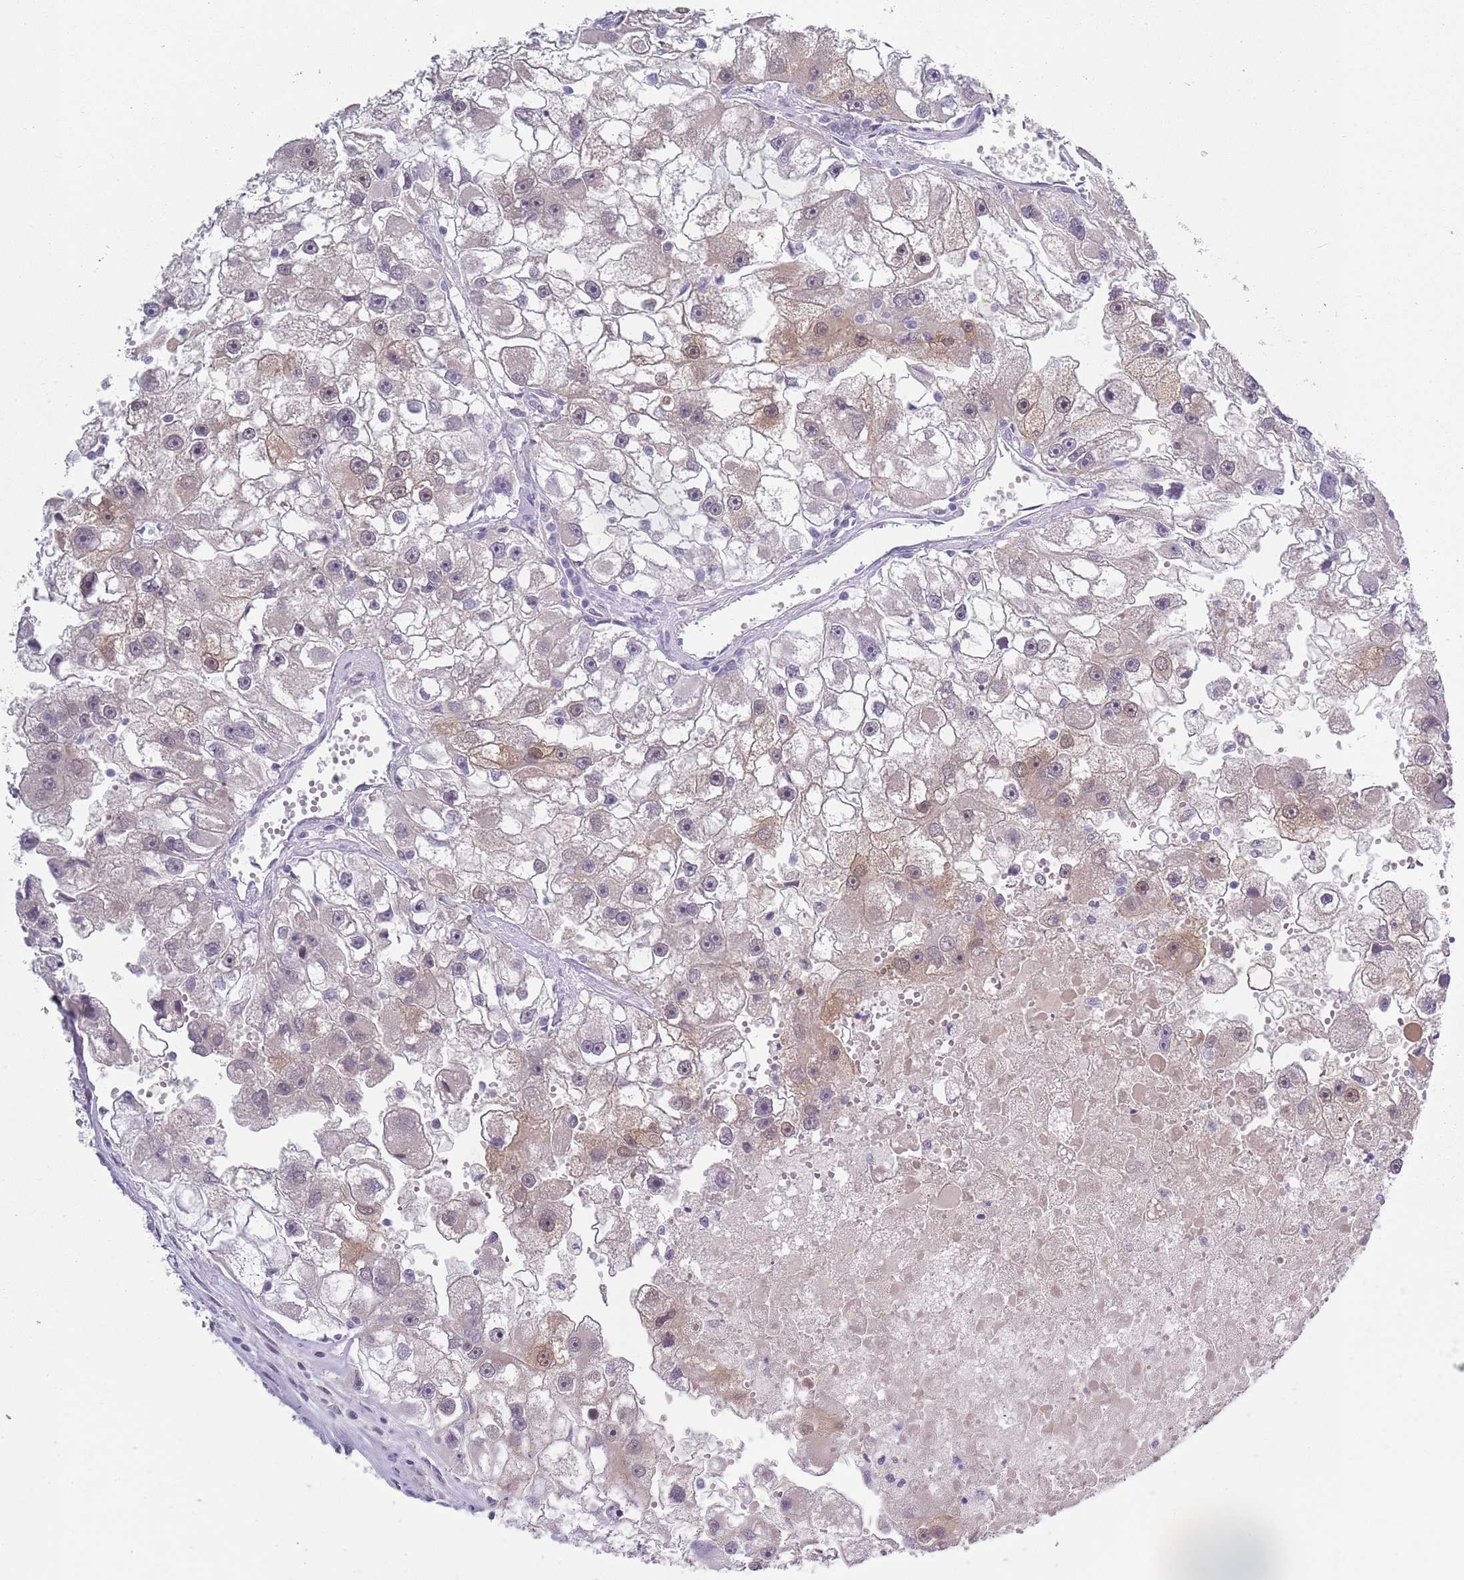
{"staining": {"intensity": "moderate", "quantity": "<25%", "location": "cytoplasmic/membranous,nuclear"}, "tissue": "renal cancer", "cell_type": "Tumor cells", "image_type": "cancer", "snomed": [{"axis": "morphology", "description": "Adenocarcinoma, NOS"}, {"axis": "topography", "description": "Kidney"}], "caption": "The image shows staining of renal cancer, revealing moderate cytoplasmic/membranous and nuclear protein staining (brown color) within tumor cells.", "gene": "SEPHS2", "patient": {"sex": "male", "age": 63}}